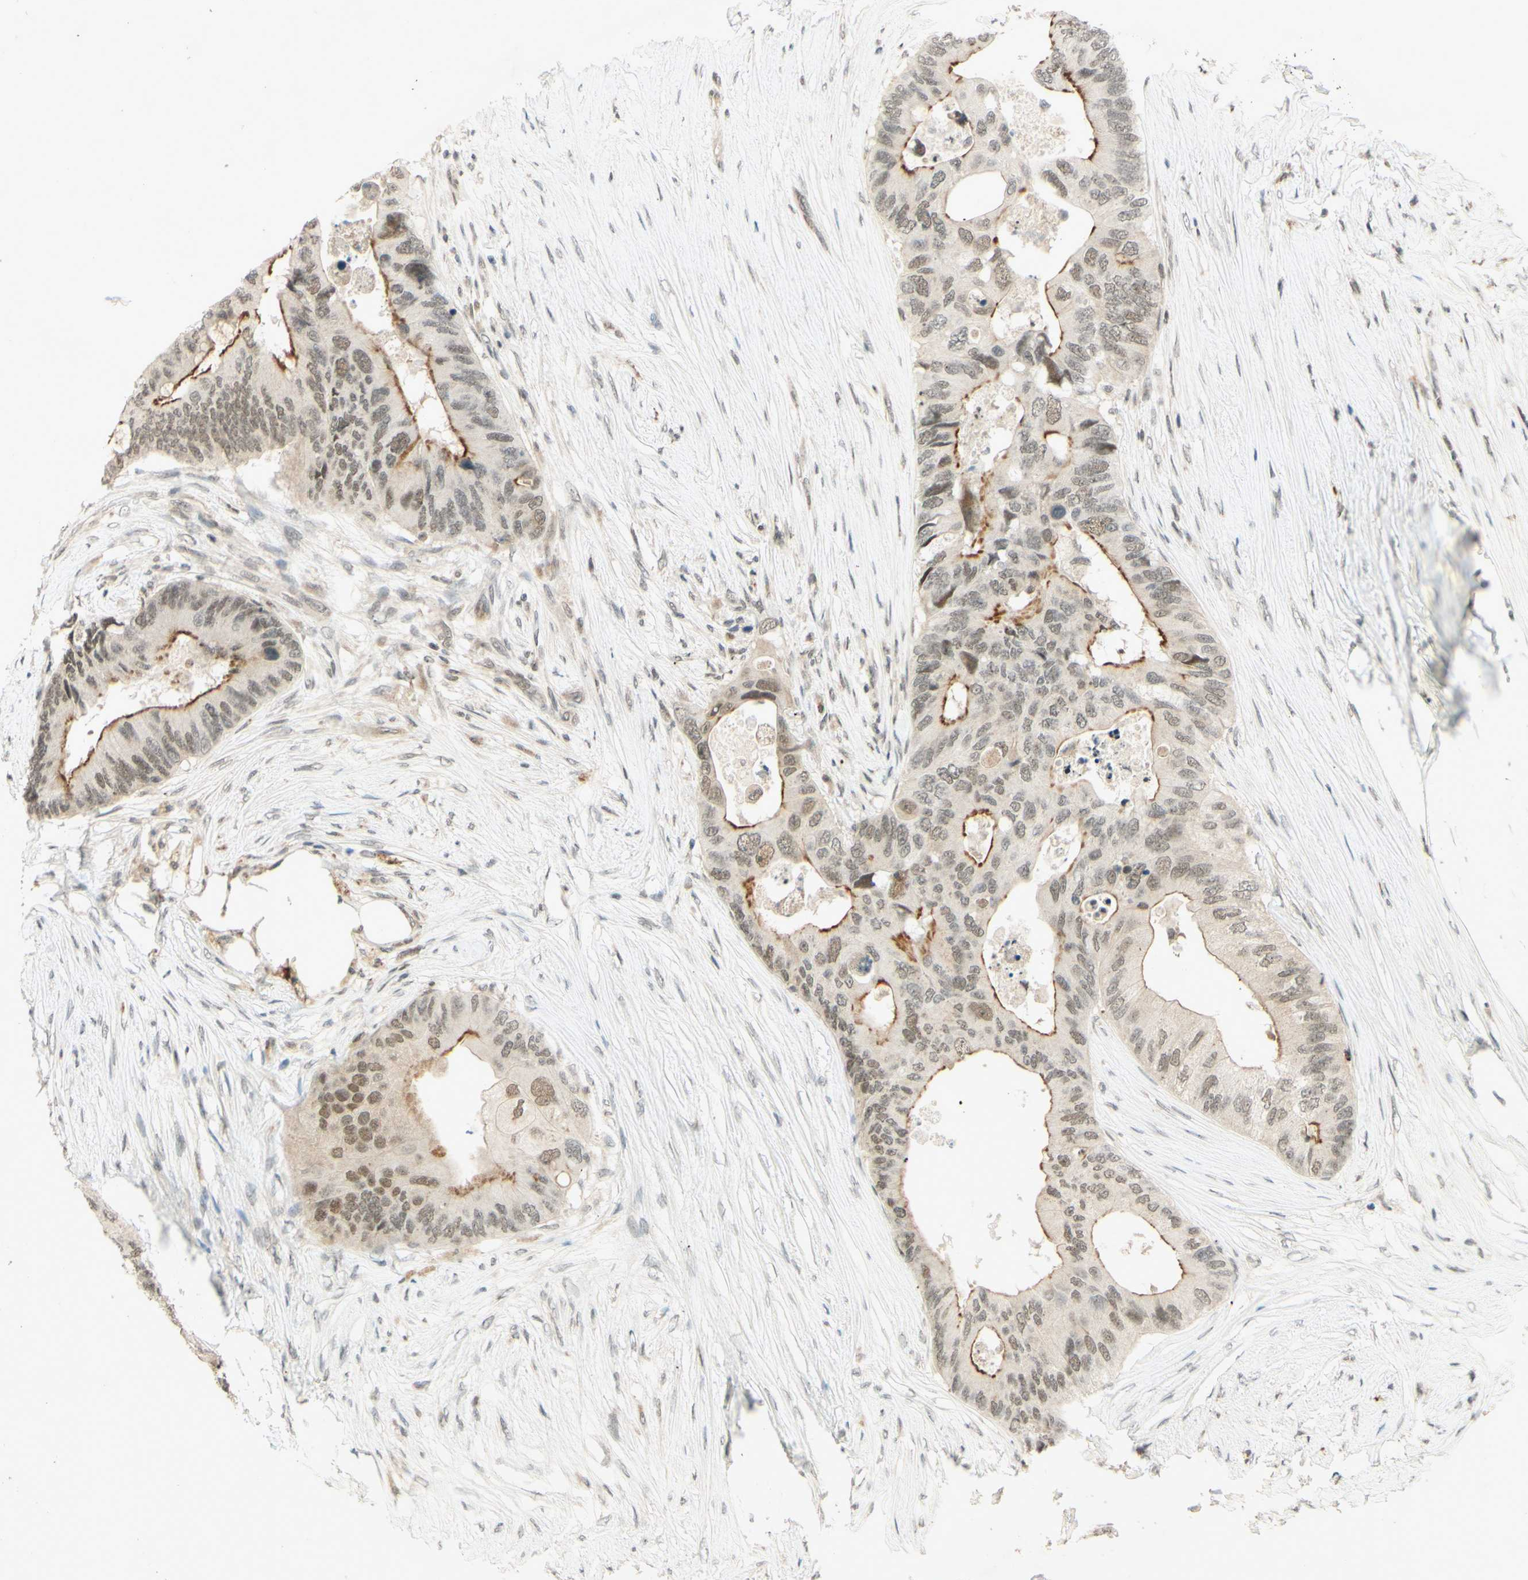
{"staining": {"intensity": "moderate", "quantity": ">75%", "location": "cytoplasmic/membranous,nuclear"}, "tissue": "colorectal cancer", "cell_type": "Tumor cells", "image_type": "cancer", "snomed": [{"axis": "morphology", "description": "Adenocarcinoma, NOS"}, {"axis": "topography", "description": "Colon"}], "caption": "Immunohistochemical staining of colorectal cancer (adenocarcinoma) reveals medium levels of moderate cytoplasmic/membranous and nuclear protein positivity in about >75% of tumor cells.", "gene": "SMARCB1", "patient": {"sex": "male", "age": 71}}